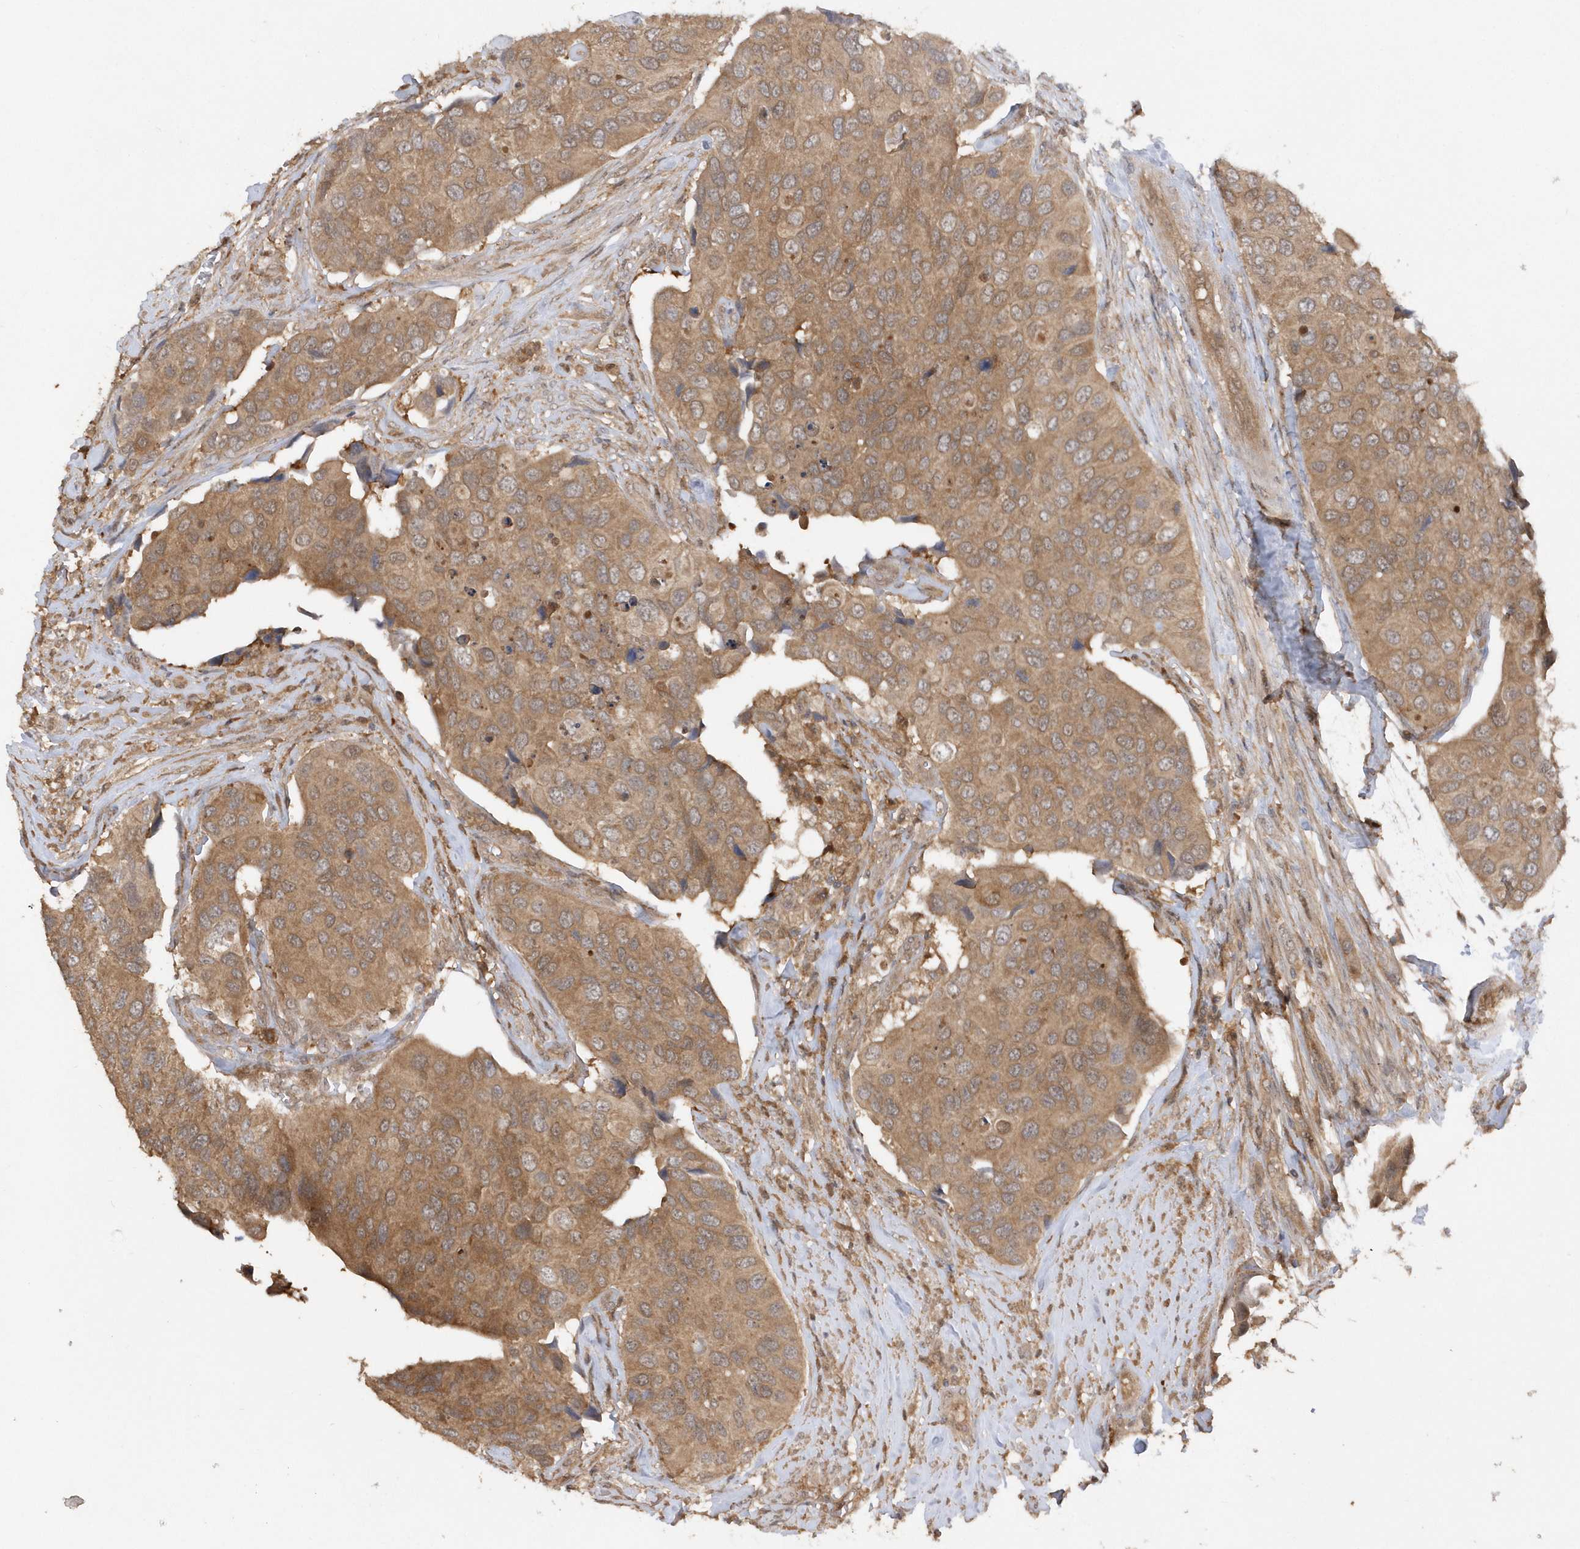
{"staining": {"intensity": "moderate", "quantity": ">75%", "location": "cytoplasmic/membranous"}, "tissue": "urothelial cancer", "cell_type": "Tumor cells", "image_type": "cancer", "snomed": [{"axis": "morphology", "description": "Urothelial carcinoma, High grade"}, {"axis": "topography", "description": "Urinary bladder"}], "caption": "Urothelial cancer stained with immunohistochemistry (IHC) displays moderate cytoplasmic/membranous staining in approximately >75% of tumor cells.", "gene": "RPE", "patient": {"sex": "male", "age": 74}}